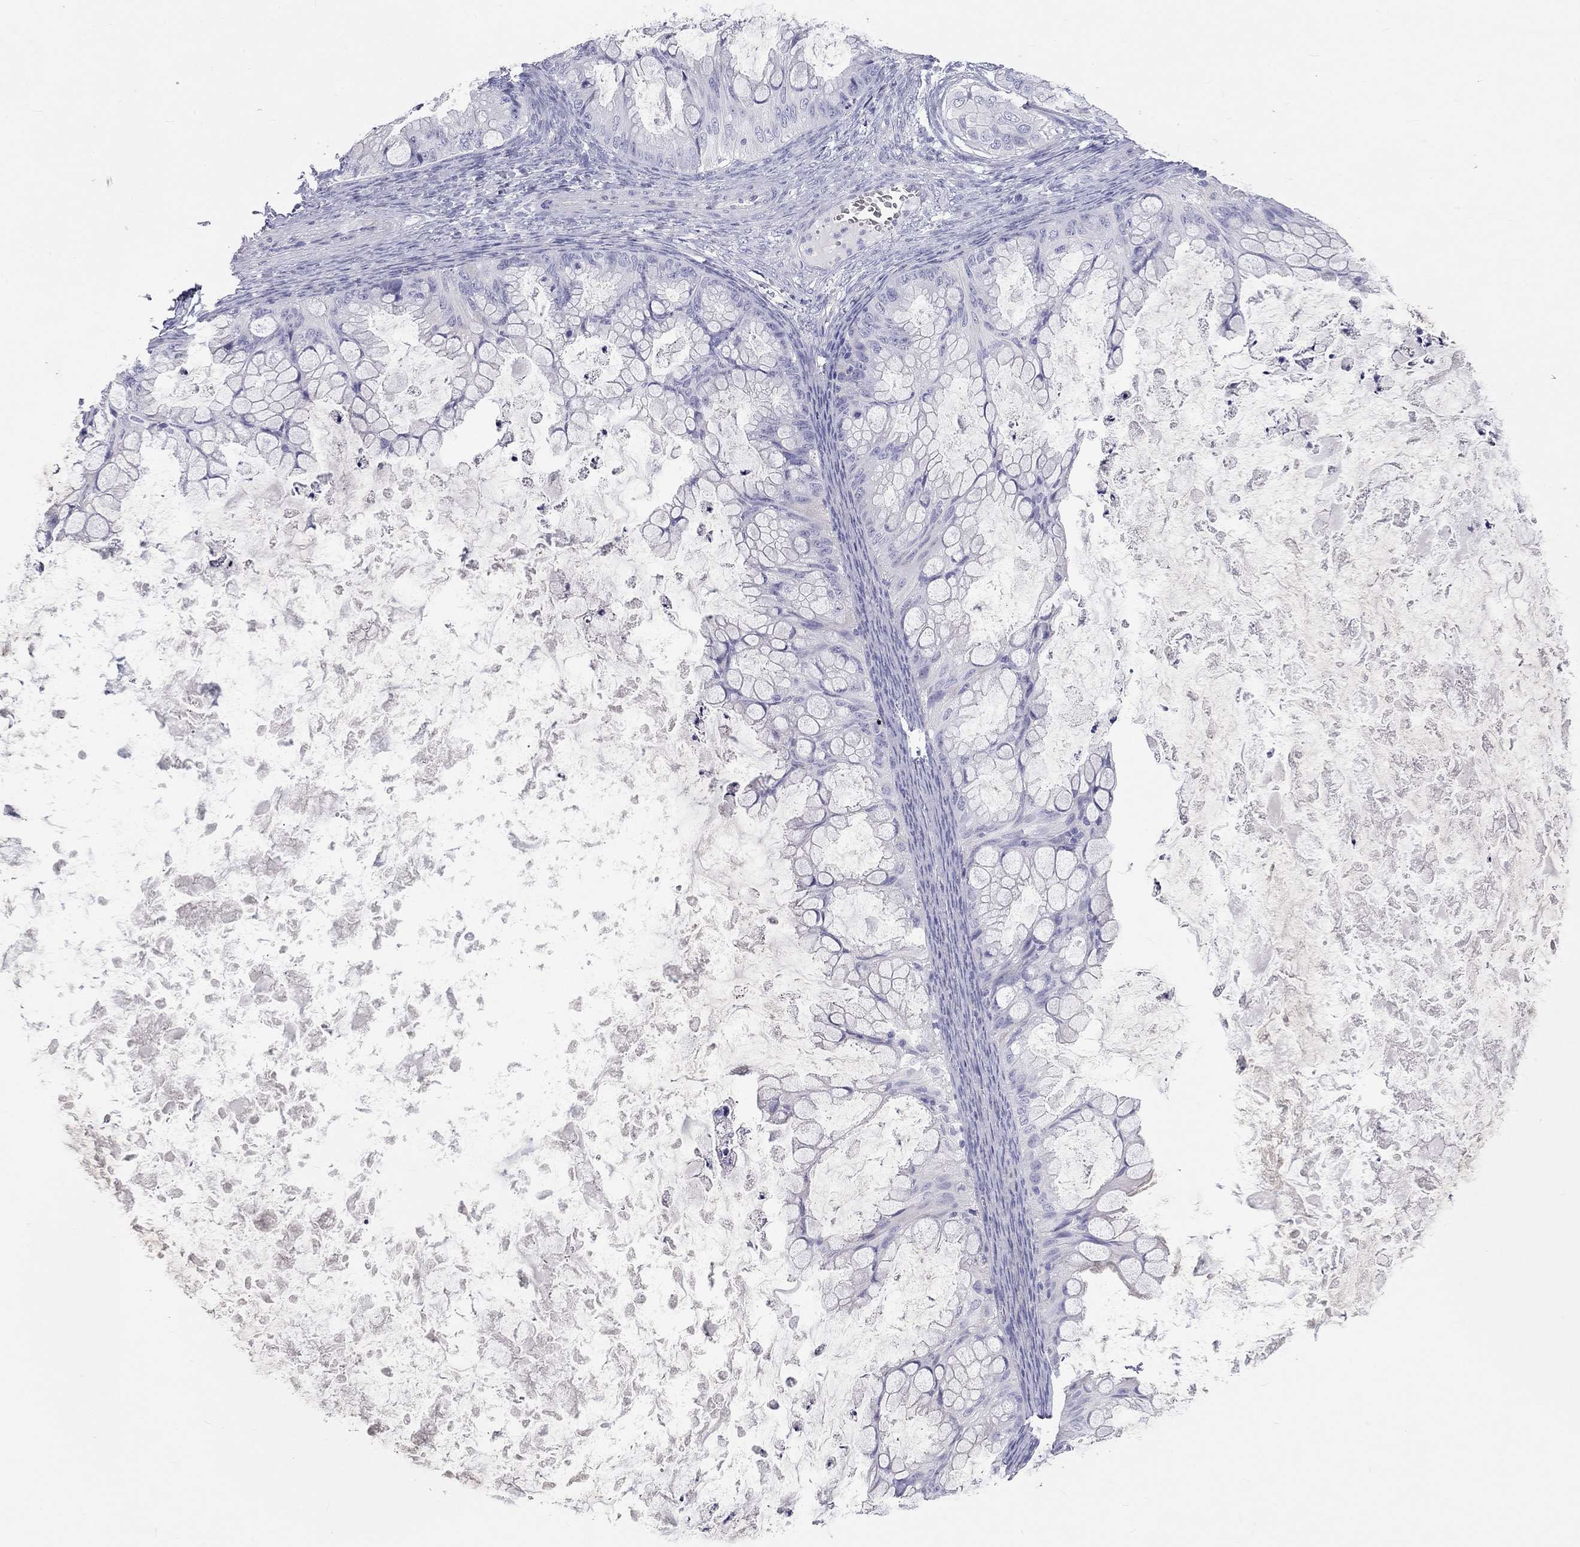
{"staining": {"intensity": "negative", "quantity": "none", "location": "none"}, "tissue": "ovarian cancer", "cell_type": "Tumor cells", "image_type": "cancer", "snomed": [{"axis": "morphology", "description": "Cystadenocarcinoma, mucinous, NOS"}, {"axis": "topography", "description": "Ovary"}], "caption": "High power microscopy histopathology image of an IHC image of mucinous cystadenocarcinoma (ovarian), revealing no significant staining in tumor cells.", "gene": "PCDHGC5", "patient": {"sex": "female", "age": 35}}